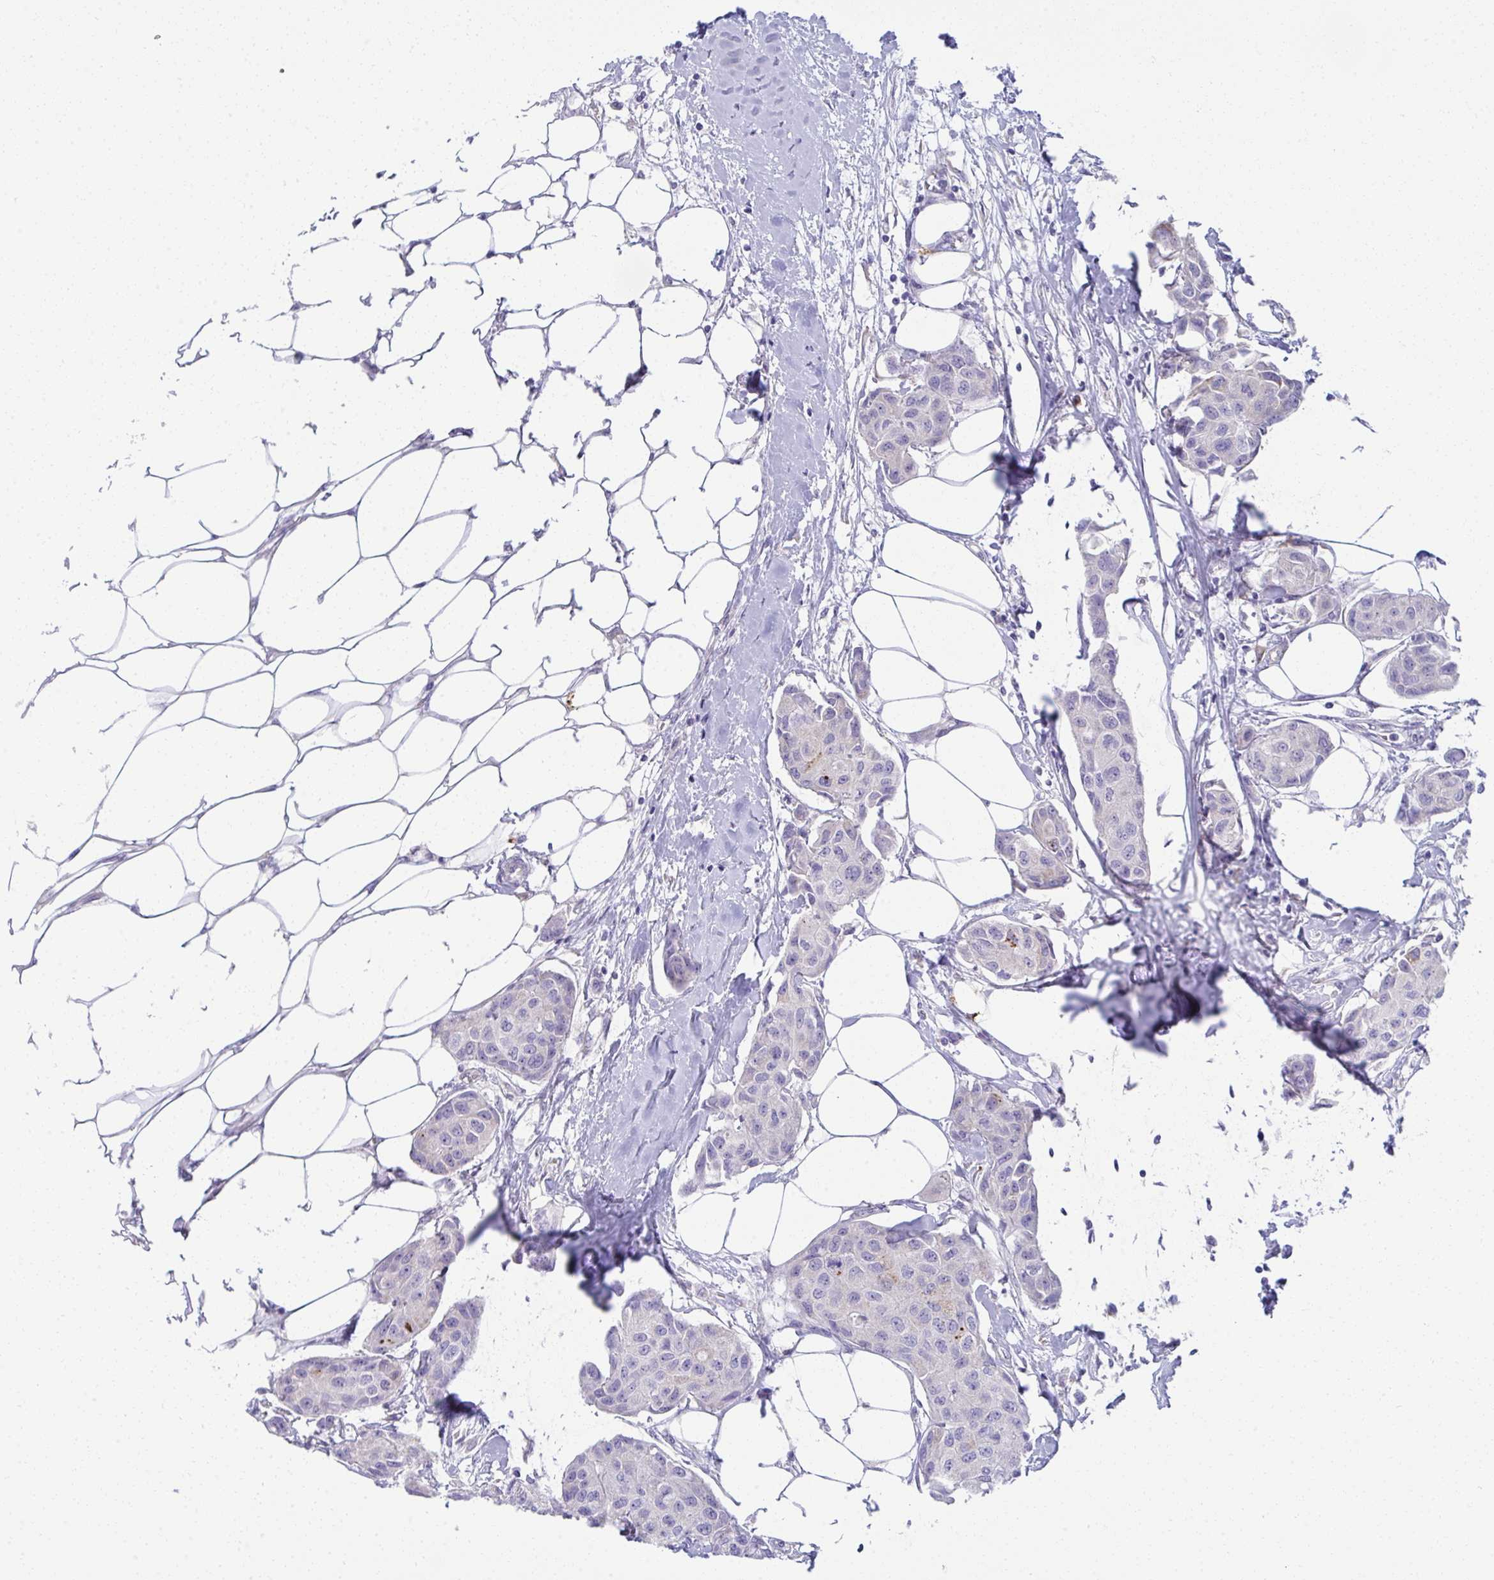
{"staining": {"intensity": "negative", "quantity": "none", "location": "none"}, "tissue": "breast cancer", "cell_type": "Tumor cells", "image_type": "cancer", "snomed": [{"axis": "morphology", "description": "Duct carcinoma"}, {"axis": "topography", "description": "Breast"}, {"axis": "topography", "description": "Lymph node"}], "caption": "Breast infiltrating ductal carcinoma stained for a protein using IHC demonstrates no staining tumor cells.", "gene": "FASLG", "patient": {"sex": "female", "age": 80}}